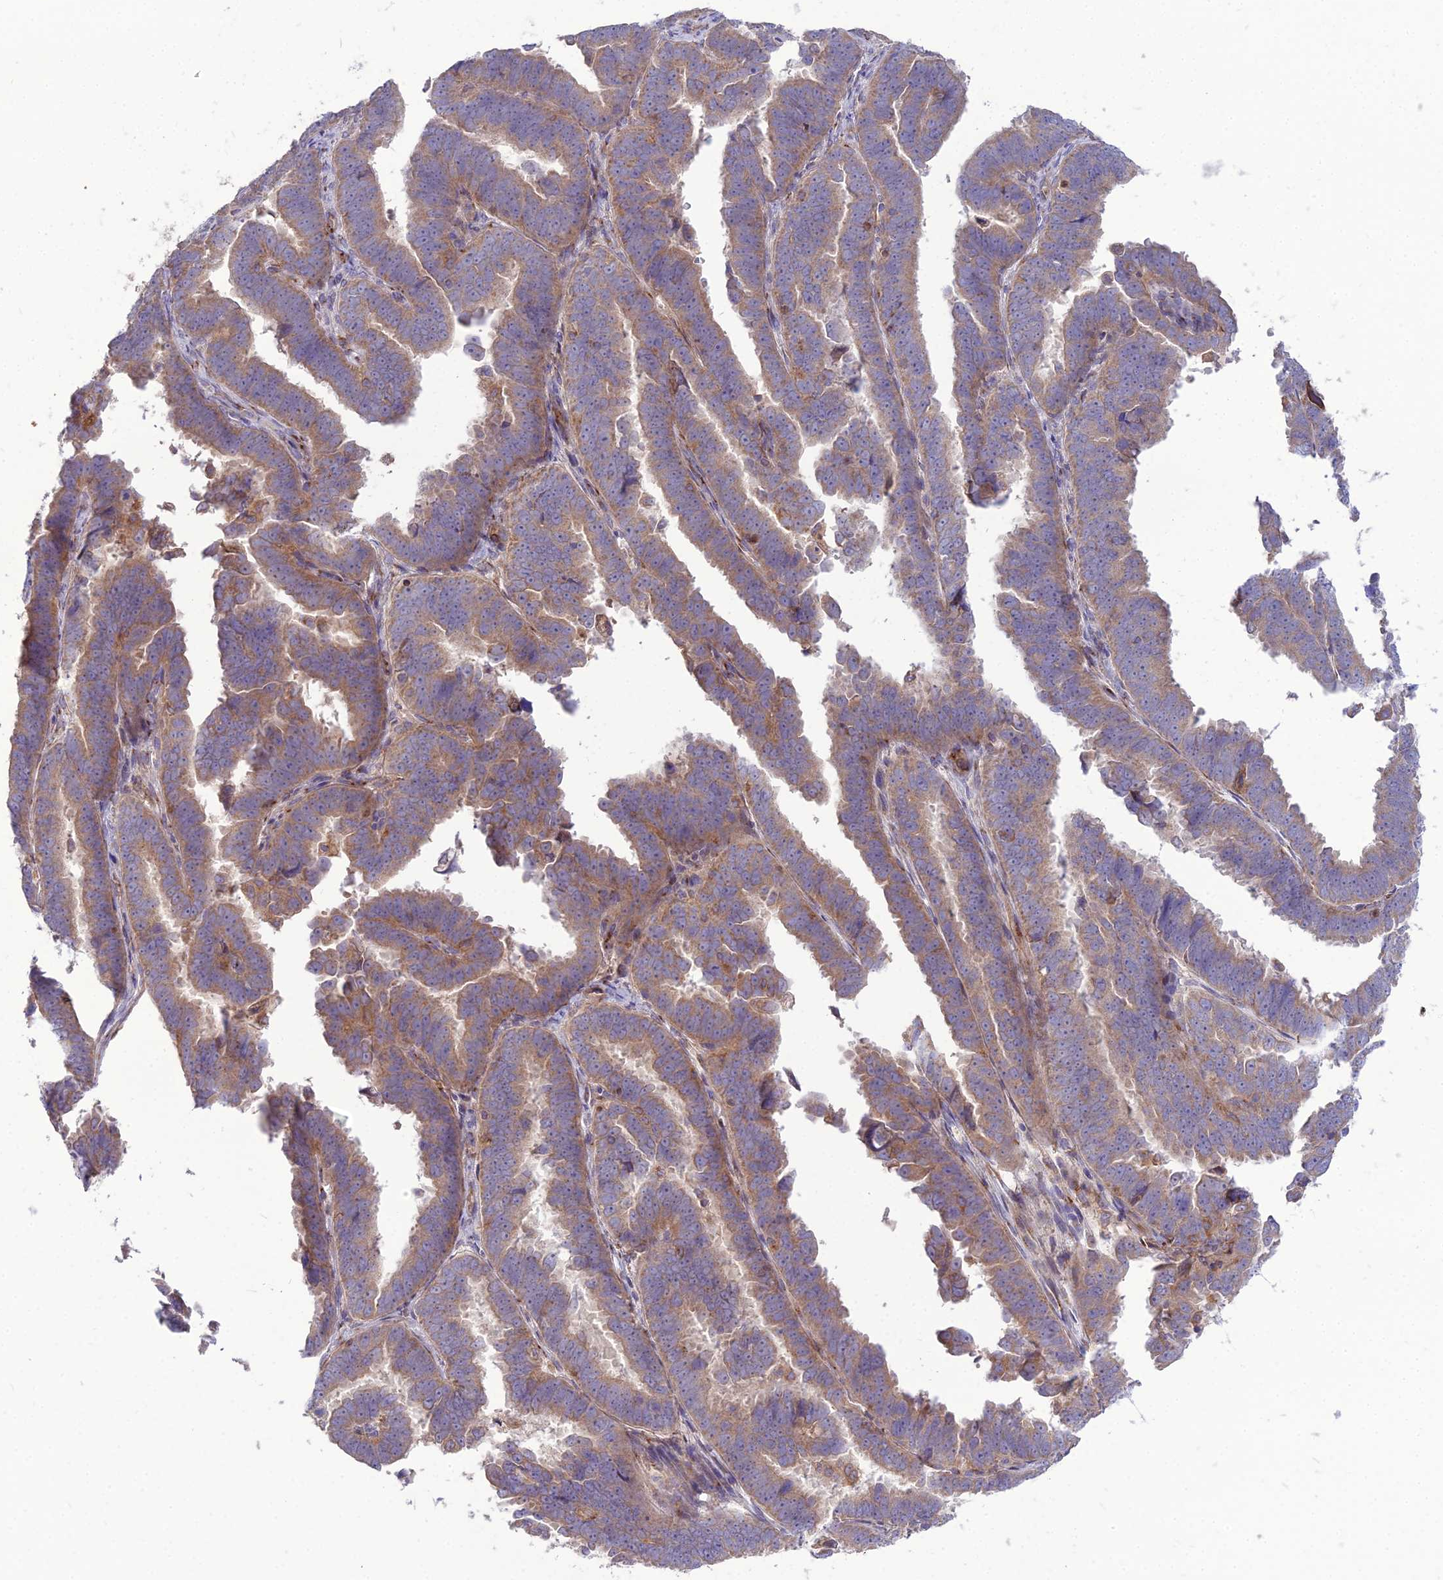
{"staining": {"intensity": "moderate", "quantity": ">75%", "location": "cytoplasmic/membranous"}, "tissue": "endometrial cancer", "cell_type": "Tumor cells", "image_type": "cancer", "snomed": [{"axis": "morphology", "description": "Adenocarcinoma, NOS"}, {"axis": "topography", "description": "Endometrium"}], "caption": "Tumor cells display medium levels of moderate cytoplasmic/membranous staining in about >75% of cells in human adenocarcinoma (endometrial). (brown staining indicates protein expression, while blue staining denotes nuclei).", "gene": "SPRYD7", "patient": {"sex": "female", "age": 75}}